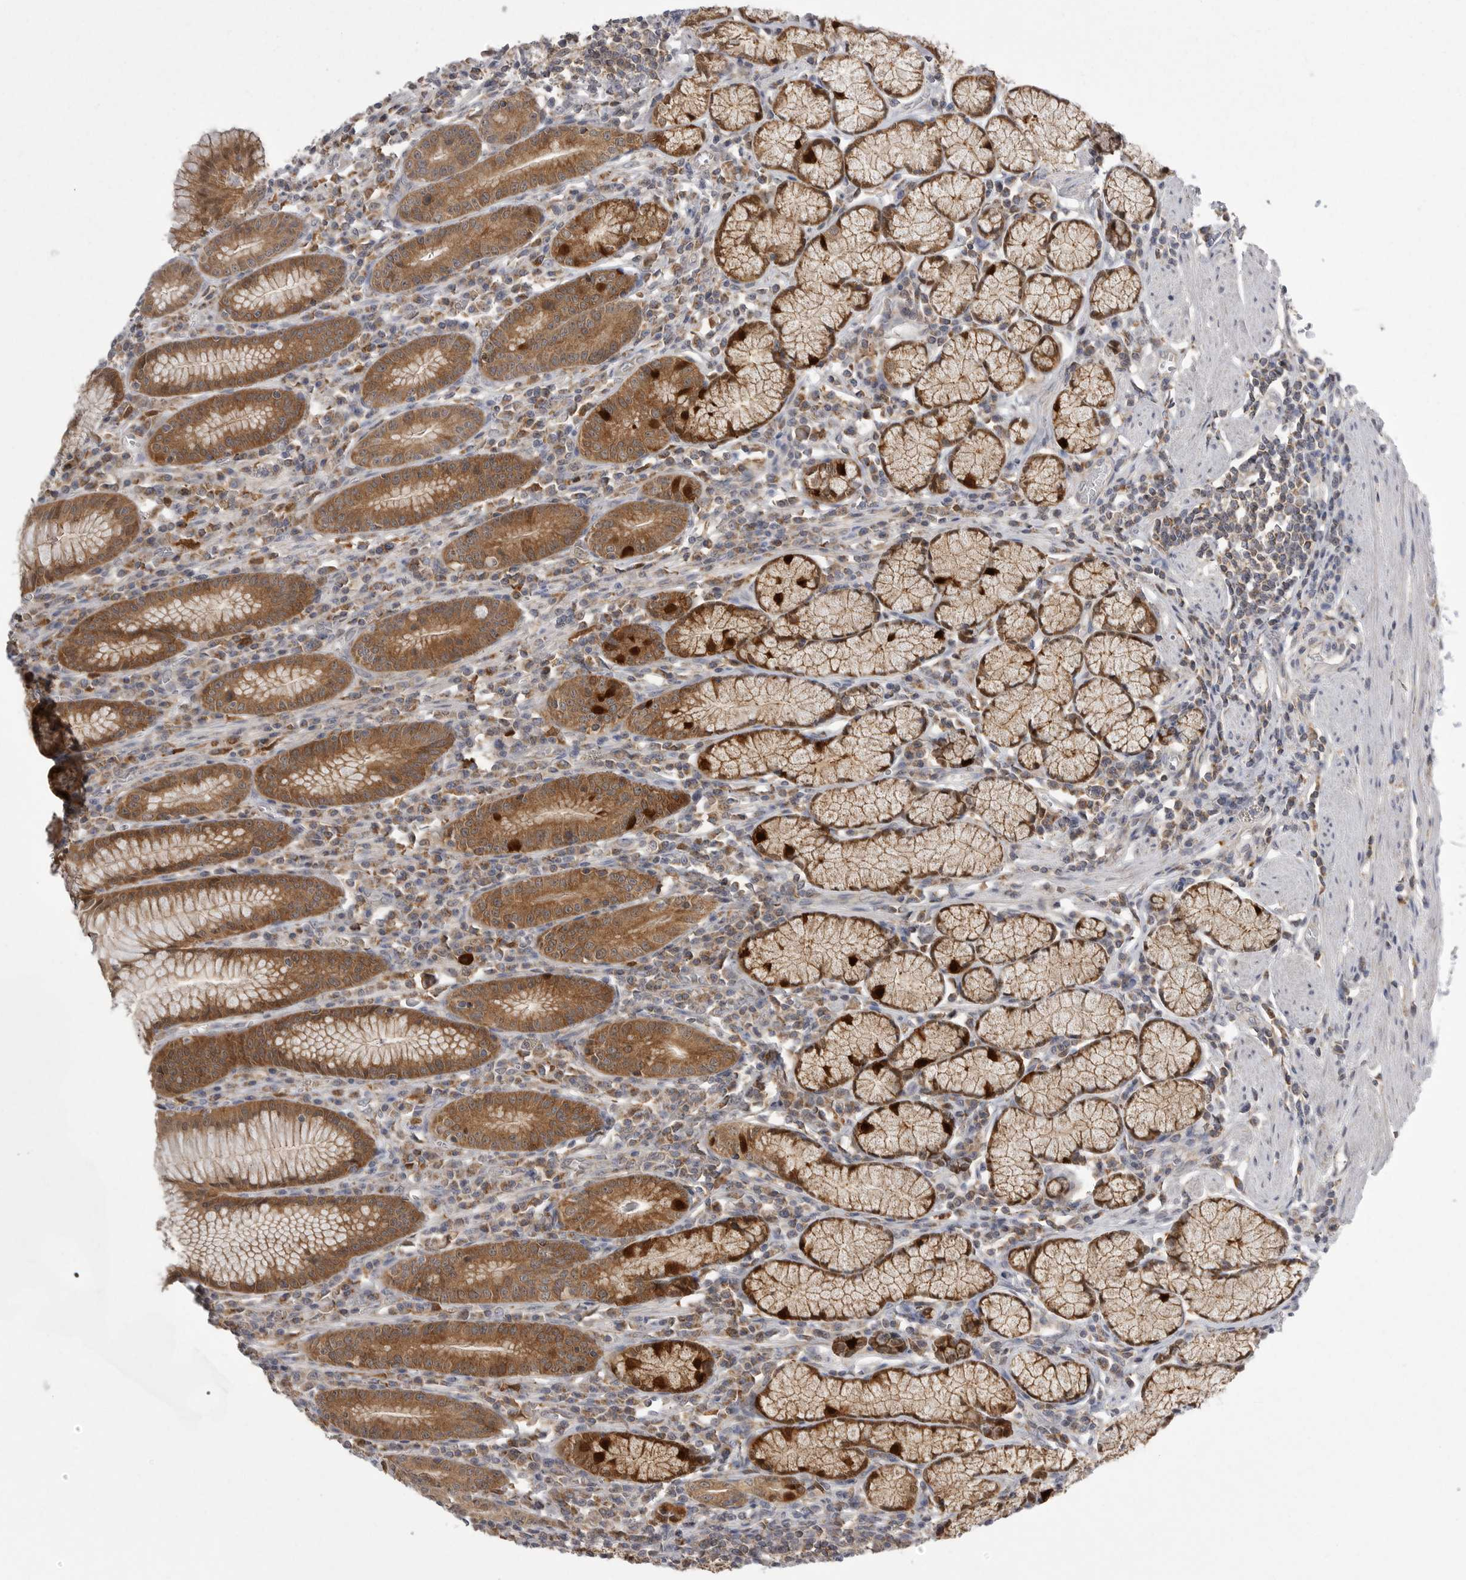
{"staining": {"intensity": "moderate", "quantity": ">75%", "location": "cytoplasmic/membranous"}, "tissue": "stomach", "cell_type": "Glandular cells", "image_type": "normal", "snomed": [{"axis": "morphology", "description": "Normal tissue, NOS"}, {"axis": "topography", "description": "Stomach"}], "caption": "IHC (DAB (3,3'-diaminobenzidine)) staining of unremarkable stomach exhibits moderate cytoplasmic/membranous protein expression in approximately >75% of glandular cells.", "gene": "KYAT3", "patient": {"sex": "male", "age": 55}}